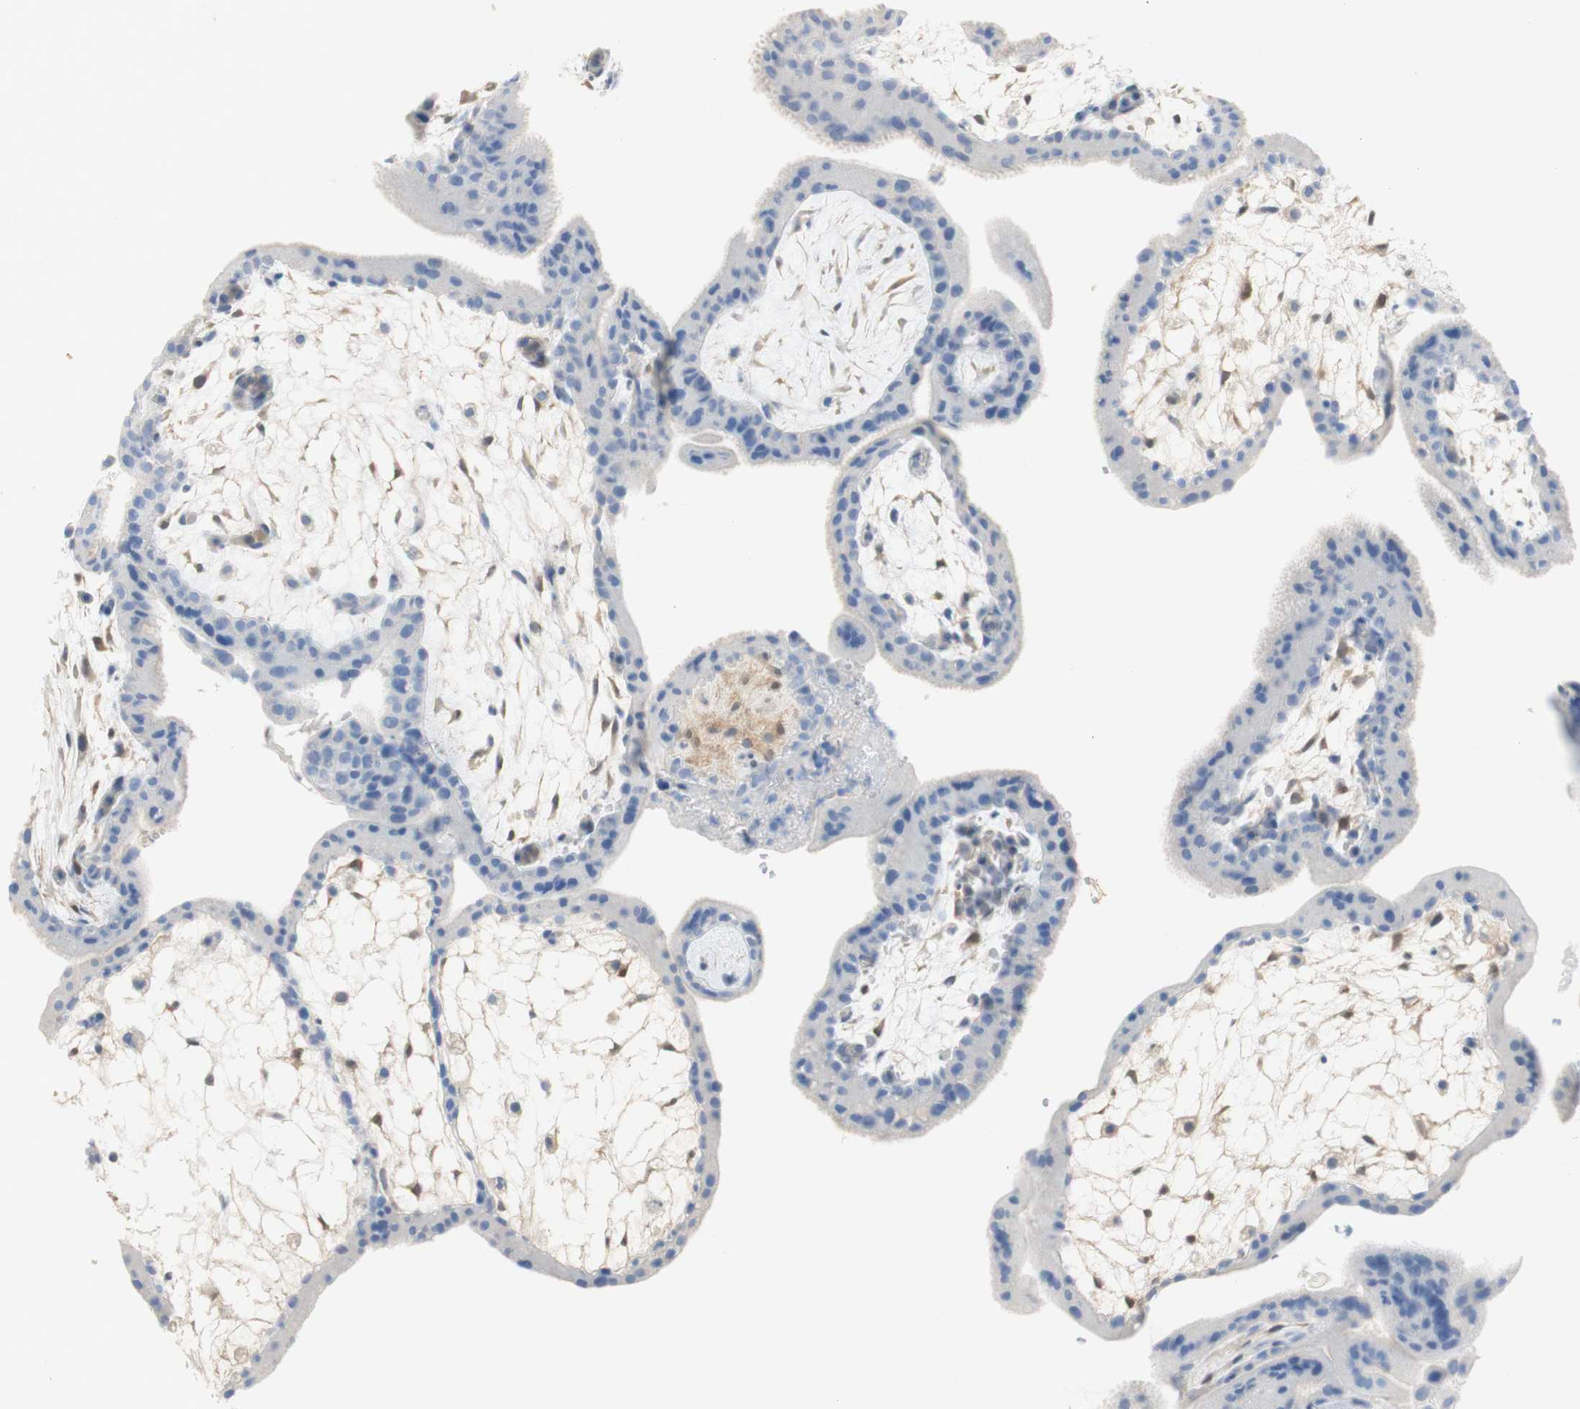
{"staining": {"intensity": "negative", "quantity": "none", "location": "none"}, "tissue": "placenta", "cell_type": "Trophoblastic cells", "image_type": "normal", "snomed": [{"axis": "morphology", "description": "Normal tissue, NOS"}, {"axis": "topography", "description": "Placenta"}], "caption": "The micrograph demonstrates no staining of trophoblastic cells in unremarkable placenta.", "gene": "SELENBP1", "patient": {"sex": "female", "age": 35}}